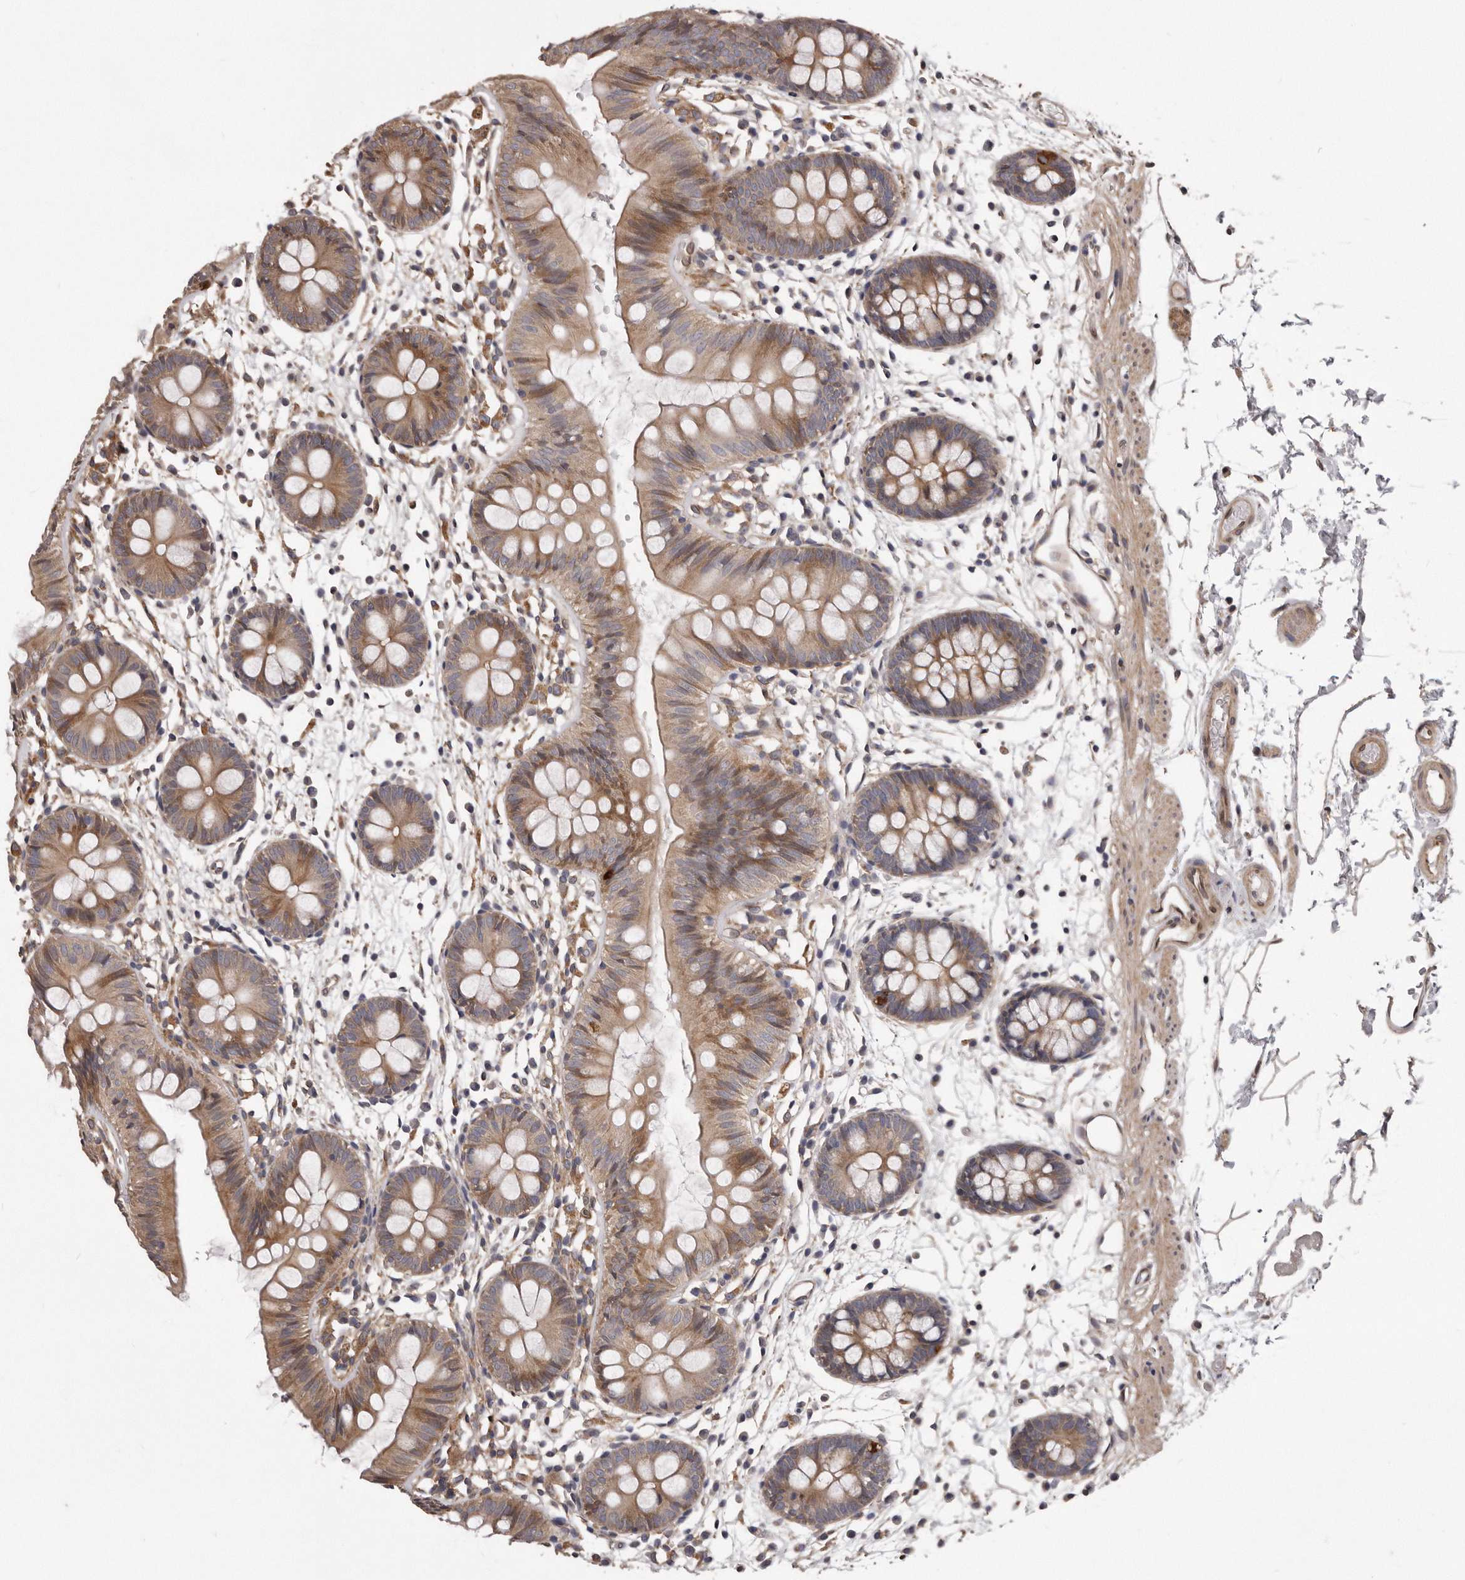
{"staining": {"intensity": "moderate", "quantity": ">75%", "location": "cytoplasmic/membranous,nuclear"}, "tissue": "colon", "cell_type": "Endothelial cells", "image_type": "normal", "snomed": [{"axis": "morphology", "description": "Normal tissue, NOS"}, {"axis": "topography", "description": "Colon"}], "caption": "Colon was stained to show a protein in brown. There is medium levels of moderate cytoplasmic/membranous,nuclear expression in approximately >75% of endothelial cells.", "gene": "ARMCX1", "patient": {"sex": "male", "age": 56}}